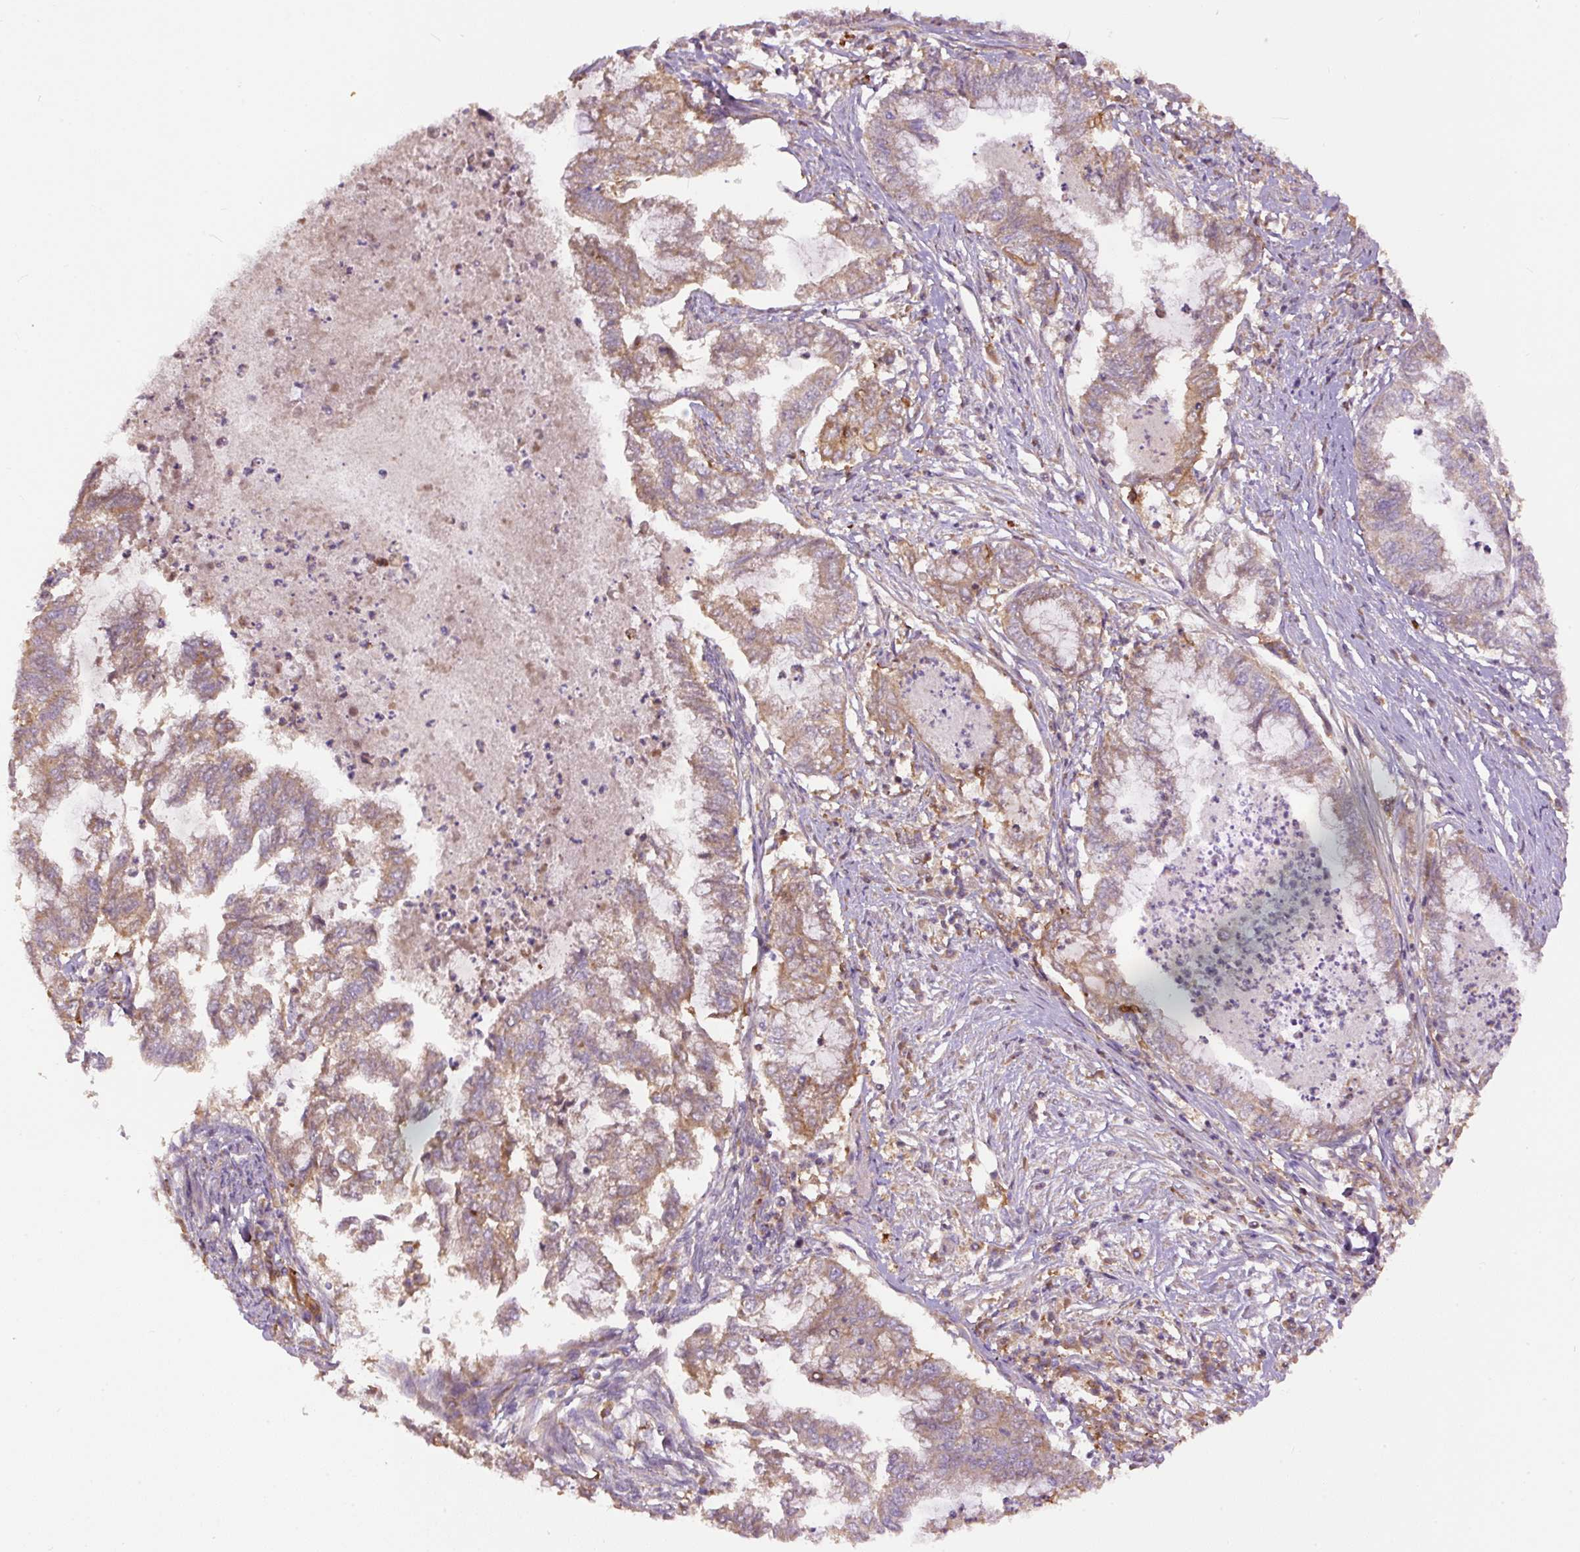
{"staining": {"intensity": "moderate", "quantity": "25%-75%", "location": "cytoplasmic/membranous"}, "tissue": "endometrial cancer", "cell_type": "Tumor cells", "image_type": "cancer", "snomed": [{"axis": "morphology", "description": "Adenocarcinoma, NOS"}, {"axis": "topography", "description": "Endometrium"}], "caption": "Immunohistochemistry of endometrial adenocarcinoma exhibits medium levels of moderate cytoplasmic/membranous expression in about 25%-75% of tumor cells. (Brightfield microscopy of DAB IHC at high magnification).", "gene": "DAPK1", "patient": {"sex": "female", "age": 79}}